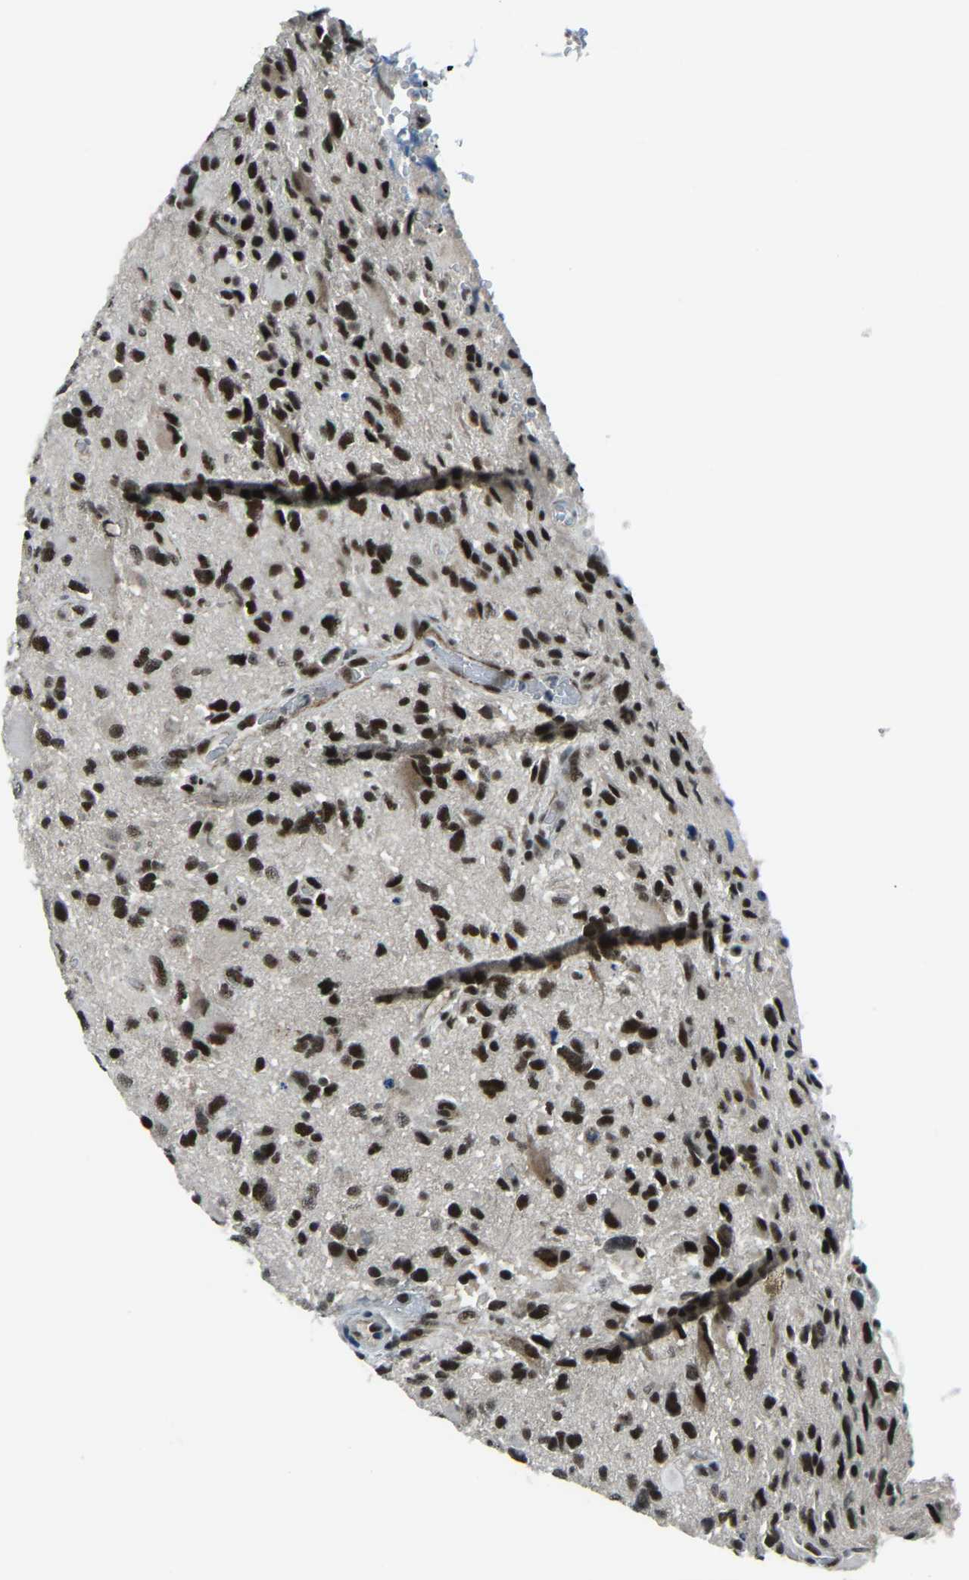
{"staining": {"intensity": "strong", "quantity": ">75%", "location": "nuclear"}, "tissue": "glioma", "cell_type": "Tumor cells", "image_type": "cancer", "snomed": [{"axis": "morphology", "description": "Glioma, malignant, High grade"}, {"axis": "topography", "description": "Brain"}], "caption": "An image of malignant glioma (high-grade) stained for a protein exhibits strong nuclear brown staining in tumor cells.", "gene": "PRCC", "patient": {"sex": "male", "age": 33}}